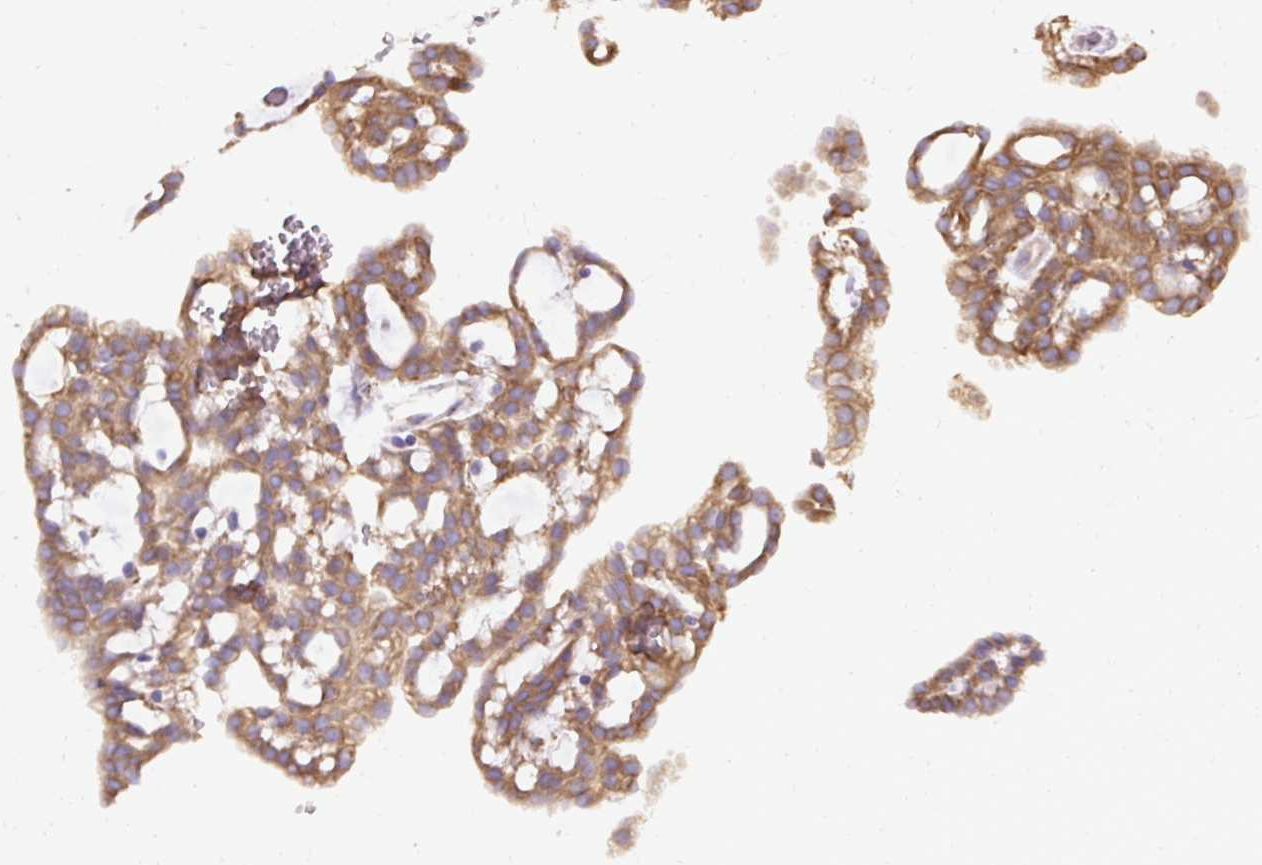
{"staining": {"intensity": "moderate", "quantity": ">75%", "location": "cytoplasmic/membranous"}, "tissue": "renal cancer", "cell_type": "Tumor cells", "image_type": "cancer", "snomed": [{"axis": "morphology", "description": "Adenocarcinoma, NOS"}, {"axis": "topography", "description": "Kidney"}], "caption": "Human renal cancer stained for a protein (brown) displays moderate cytoplasmic/membranous positive positivity in approximately >75% of tumor cells.", "gene": "FAM149A", "patient": {"sex": "male", "age": 63}}